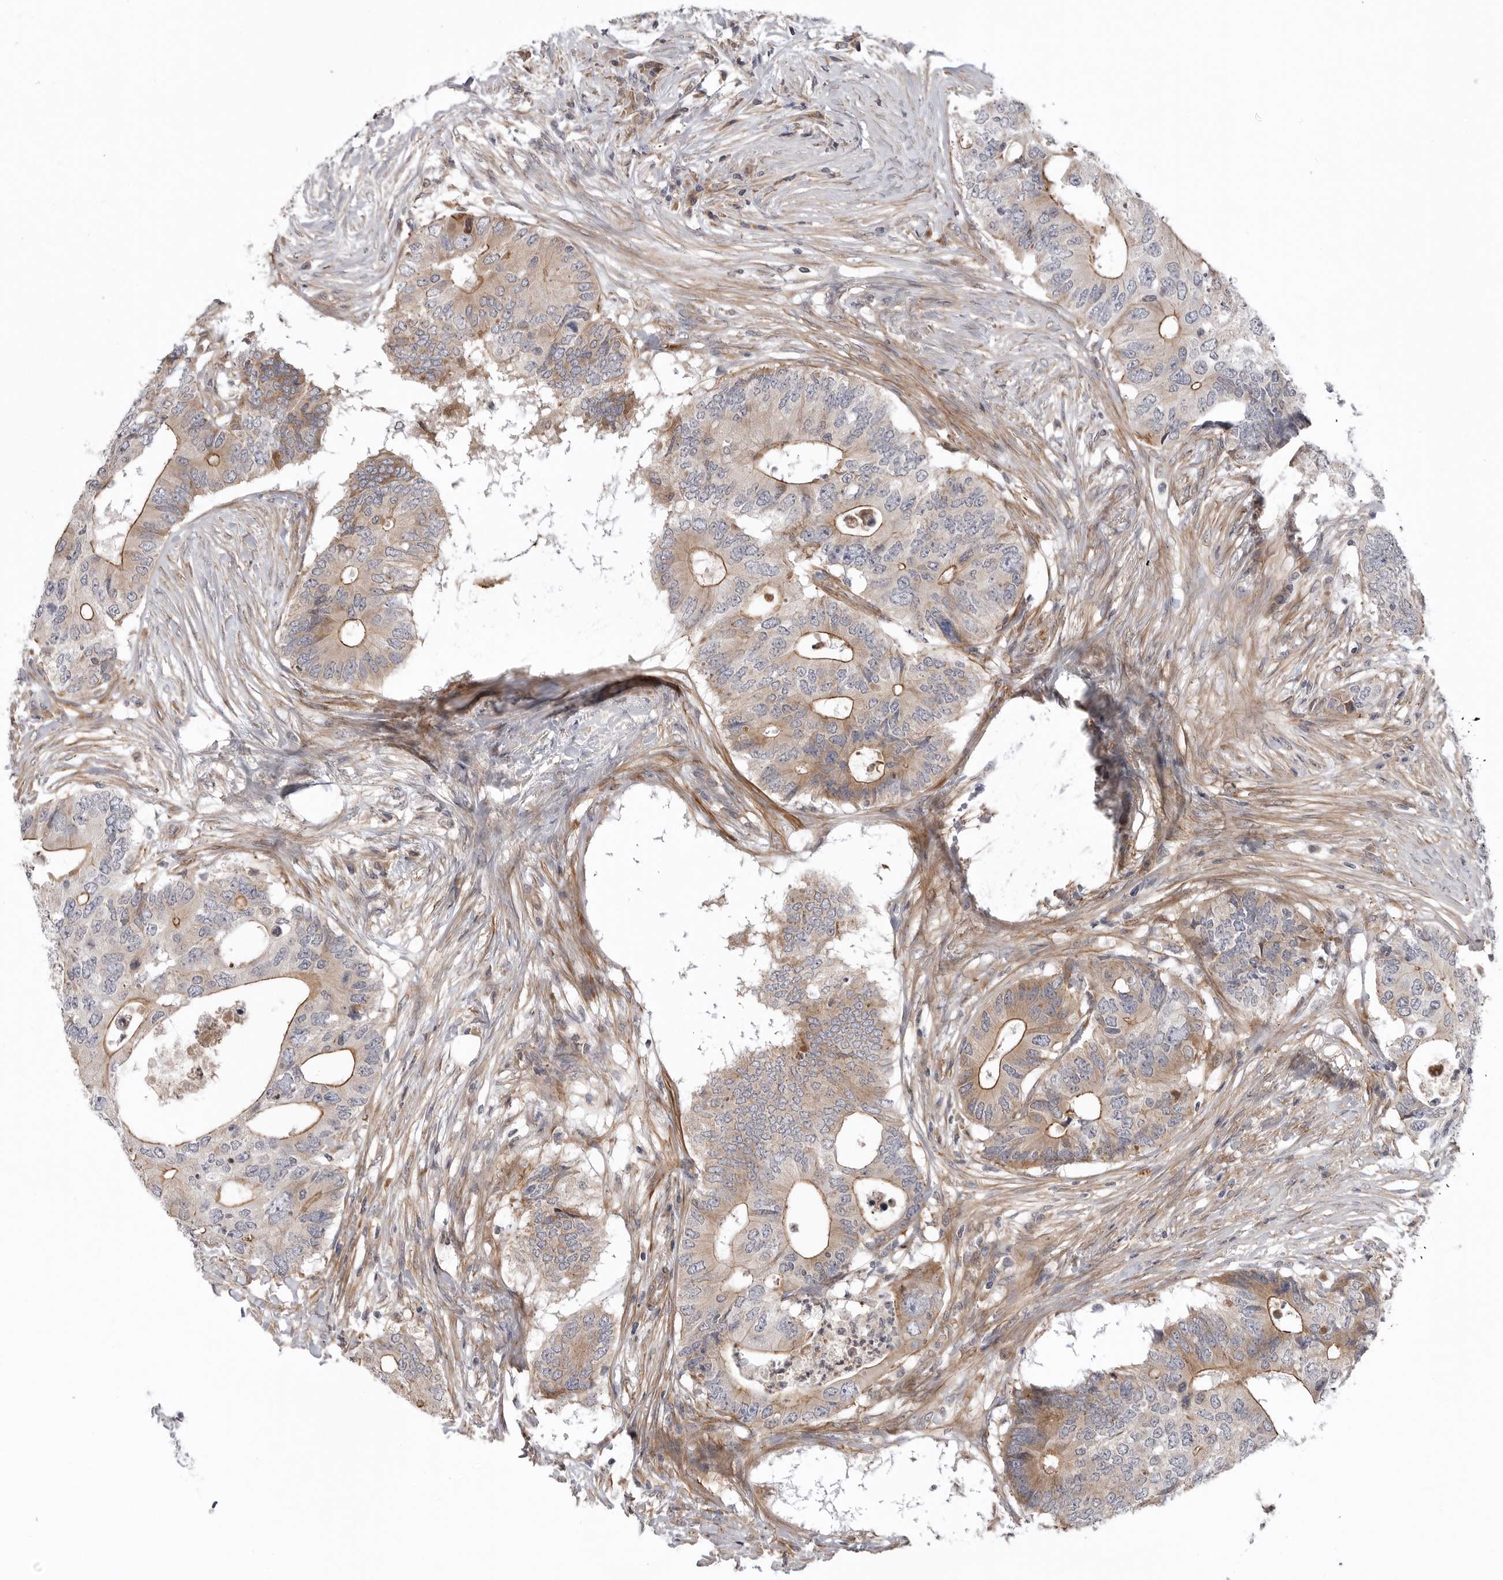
{"staining": {"intensity": "moderate", "quantity": "25%-75%", "location": "cytoplasmic/membranous"}, "tissue": "colorectal cancer", "cell_type": "Tumor cells", "image_type": "cancer", "snomed": [{"axis": "morphology", "description": "Adenocarcinoma, NOS"}, {"axis": "topography", "description": "Colon"}], "caption": "High-power microscopy captured an immunohistochemistry histopathology image of colorectal adenocarcinoma, revealing moderate cytoplasmic/membranous staining in about 25%-75% of tumor cells.", "gene": "SCP2", "patient": {"sex": "male", "age": 71}}